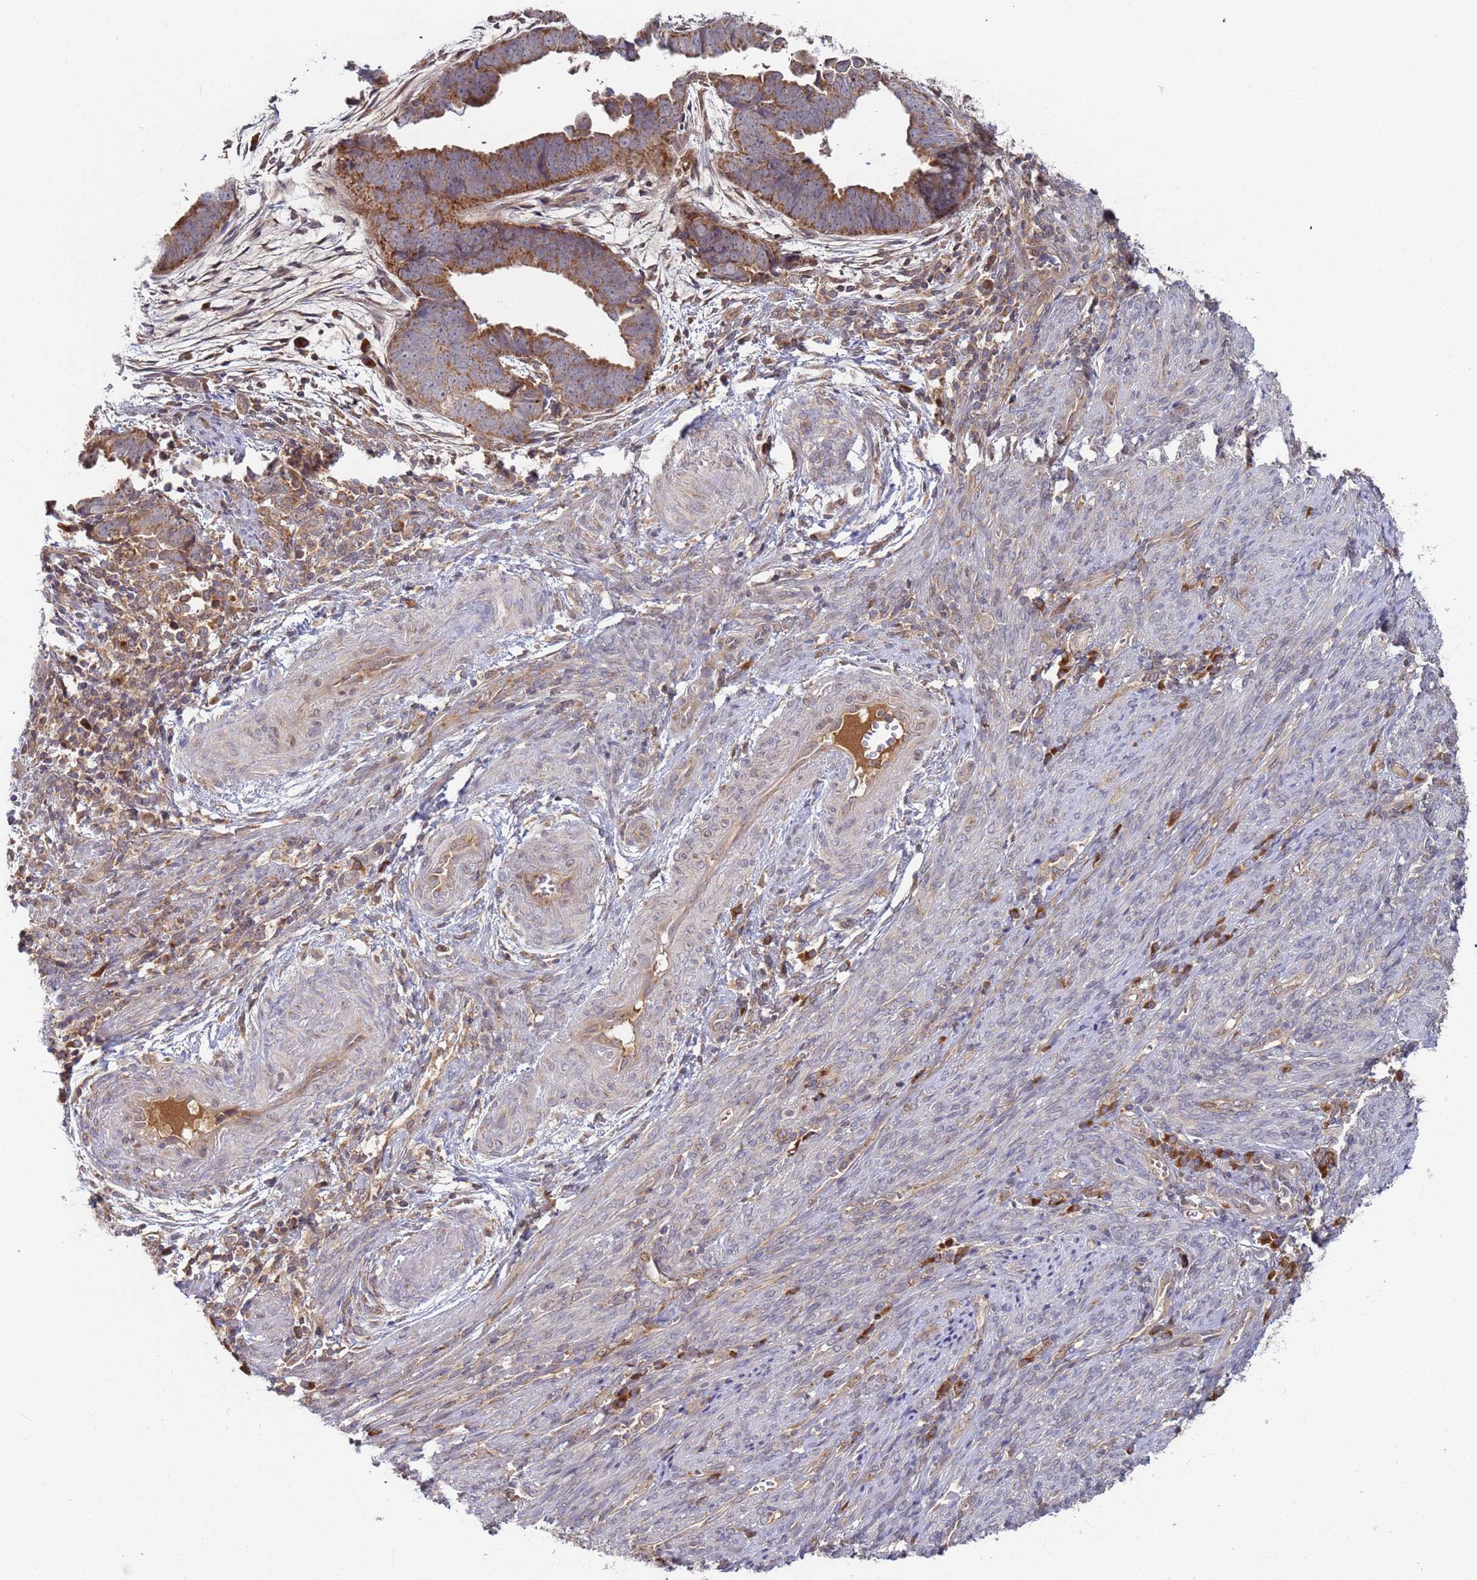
{"staining": {"intensity": "moderate", "quantity": ">75%", "location": "cytoplasmic/membranous"}, "tissue": "endometrial cancer", "cell_type": "Tumor cells", "image_type": "cancer", "snomed": [{"axis": "morphology", "description": "Adenocarcinoma, NOS"}, {"axis": "topography", "description": "Endometrium"}], "caption": "IHC staining of adenocarcinoma (endometrial), which exhibits medium levels of moderate cytoplasmic/membranous expression in about >75% of tumor cells indicating moderate cytoplasmic/membranous protein expression. The staining was performed using DAB (brown) for protein detection and nuclei were counterstained in hematoxylin (blue).", "gene": "OR5A2", "patient": {"sex": "female", "age": 75}}